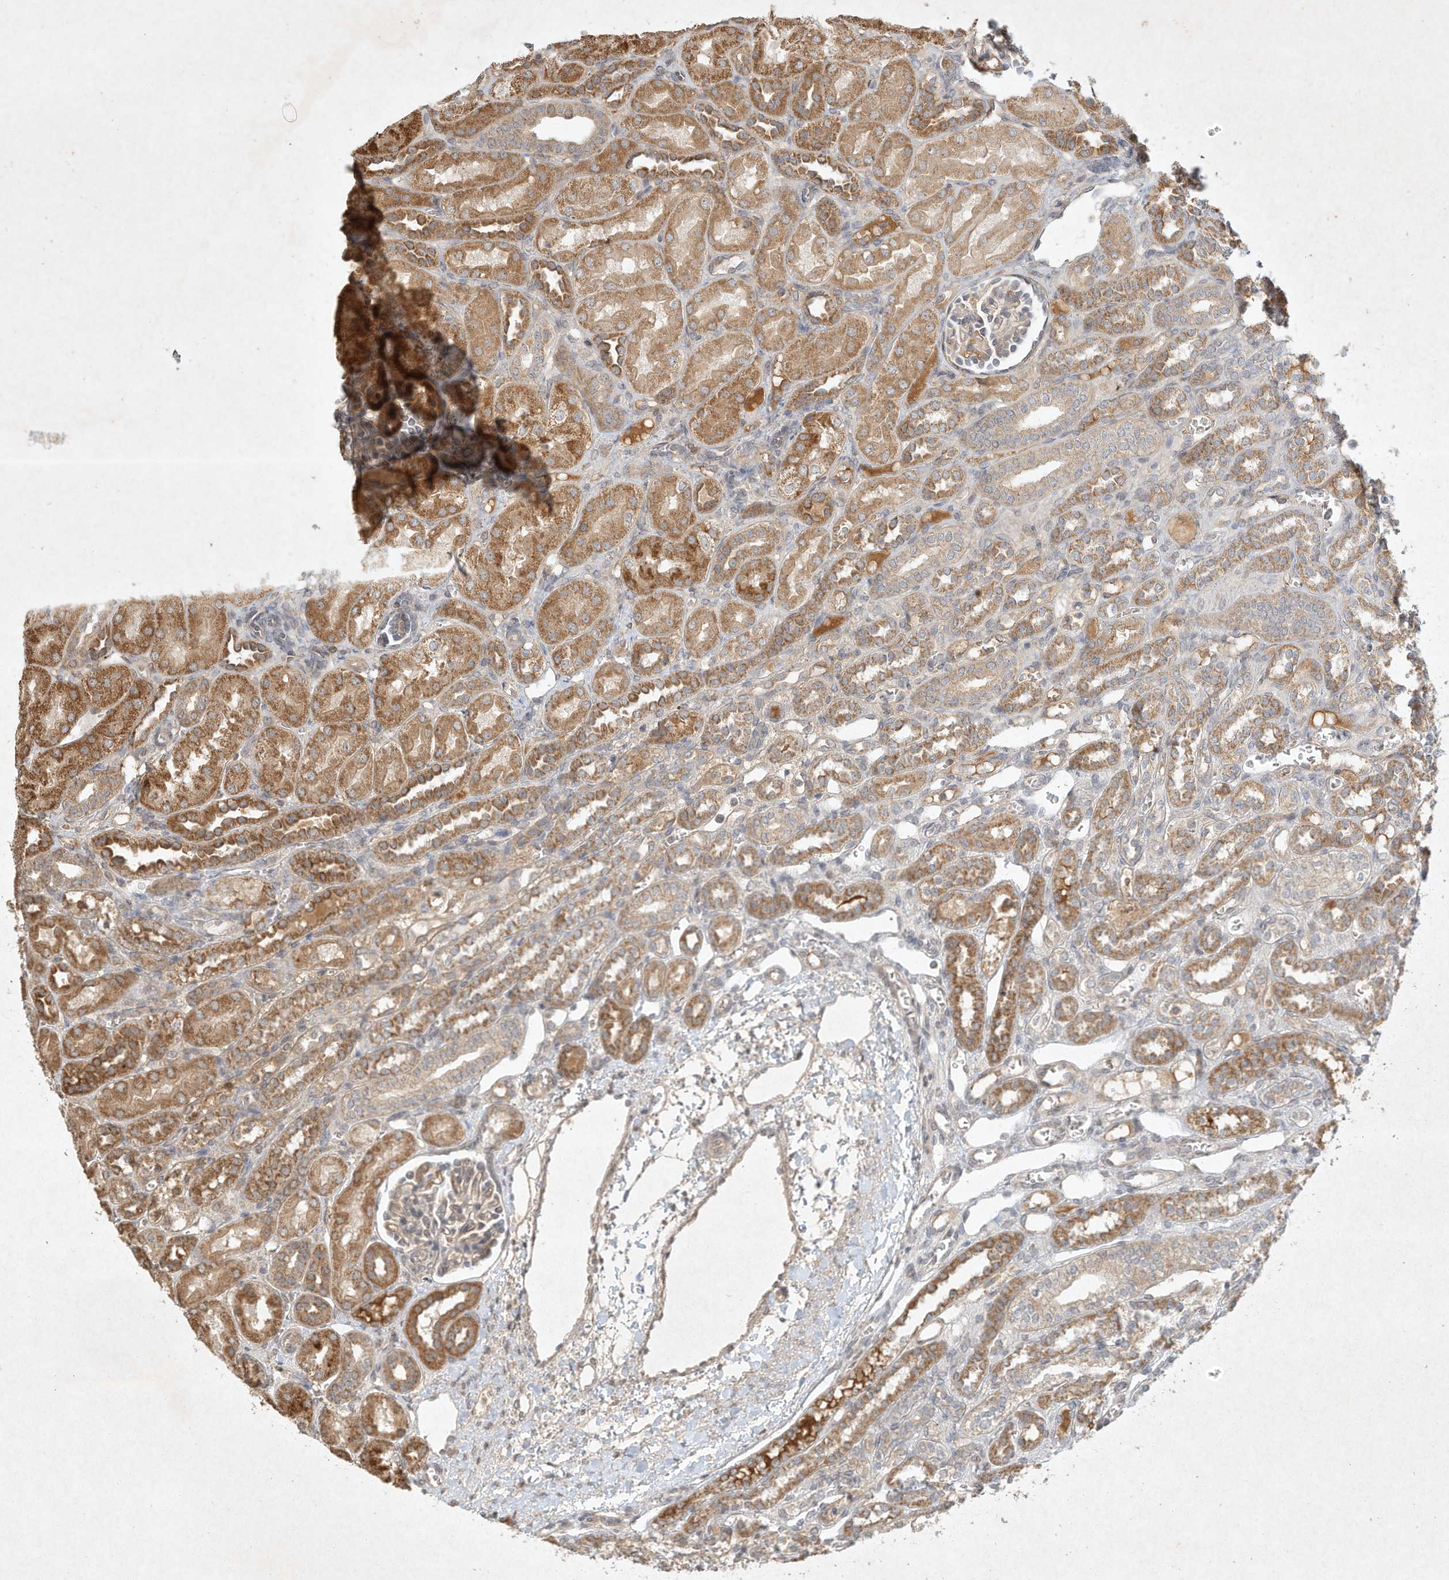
{"staining": {"intensity": "weak", "quantity": "<25%", "location": "cytoplasmic/membranous"}, "tissue": "kidney", "cell_type": "Cells in glomeruli", "image_type": "normal", "snomed": [{"axis": "morphology", "description": "Normal tissue, NOS"}, {"axis": "morphology", "description": "Neoplasm, malignant, NOS"}, {"axis": "topography", "description": "Kidney"}], "caption": "Unremarkable kidney was stained to show a protein in brown. There is no significant staining in cells in glomeruli. Brightfield microscopy of IHC stained with DAB (brown) and hematoxylin (blue), captured at high magnification.", "gene": "BTRC", "patient": {"sex": "female", "age": 1}}